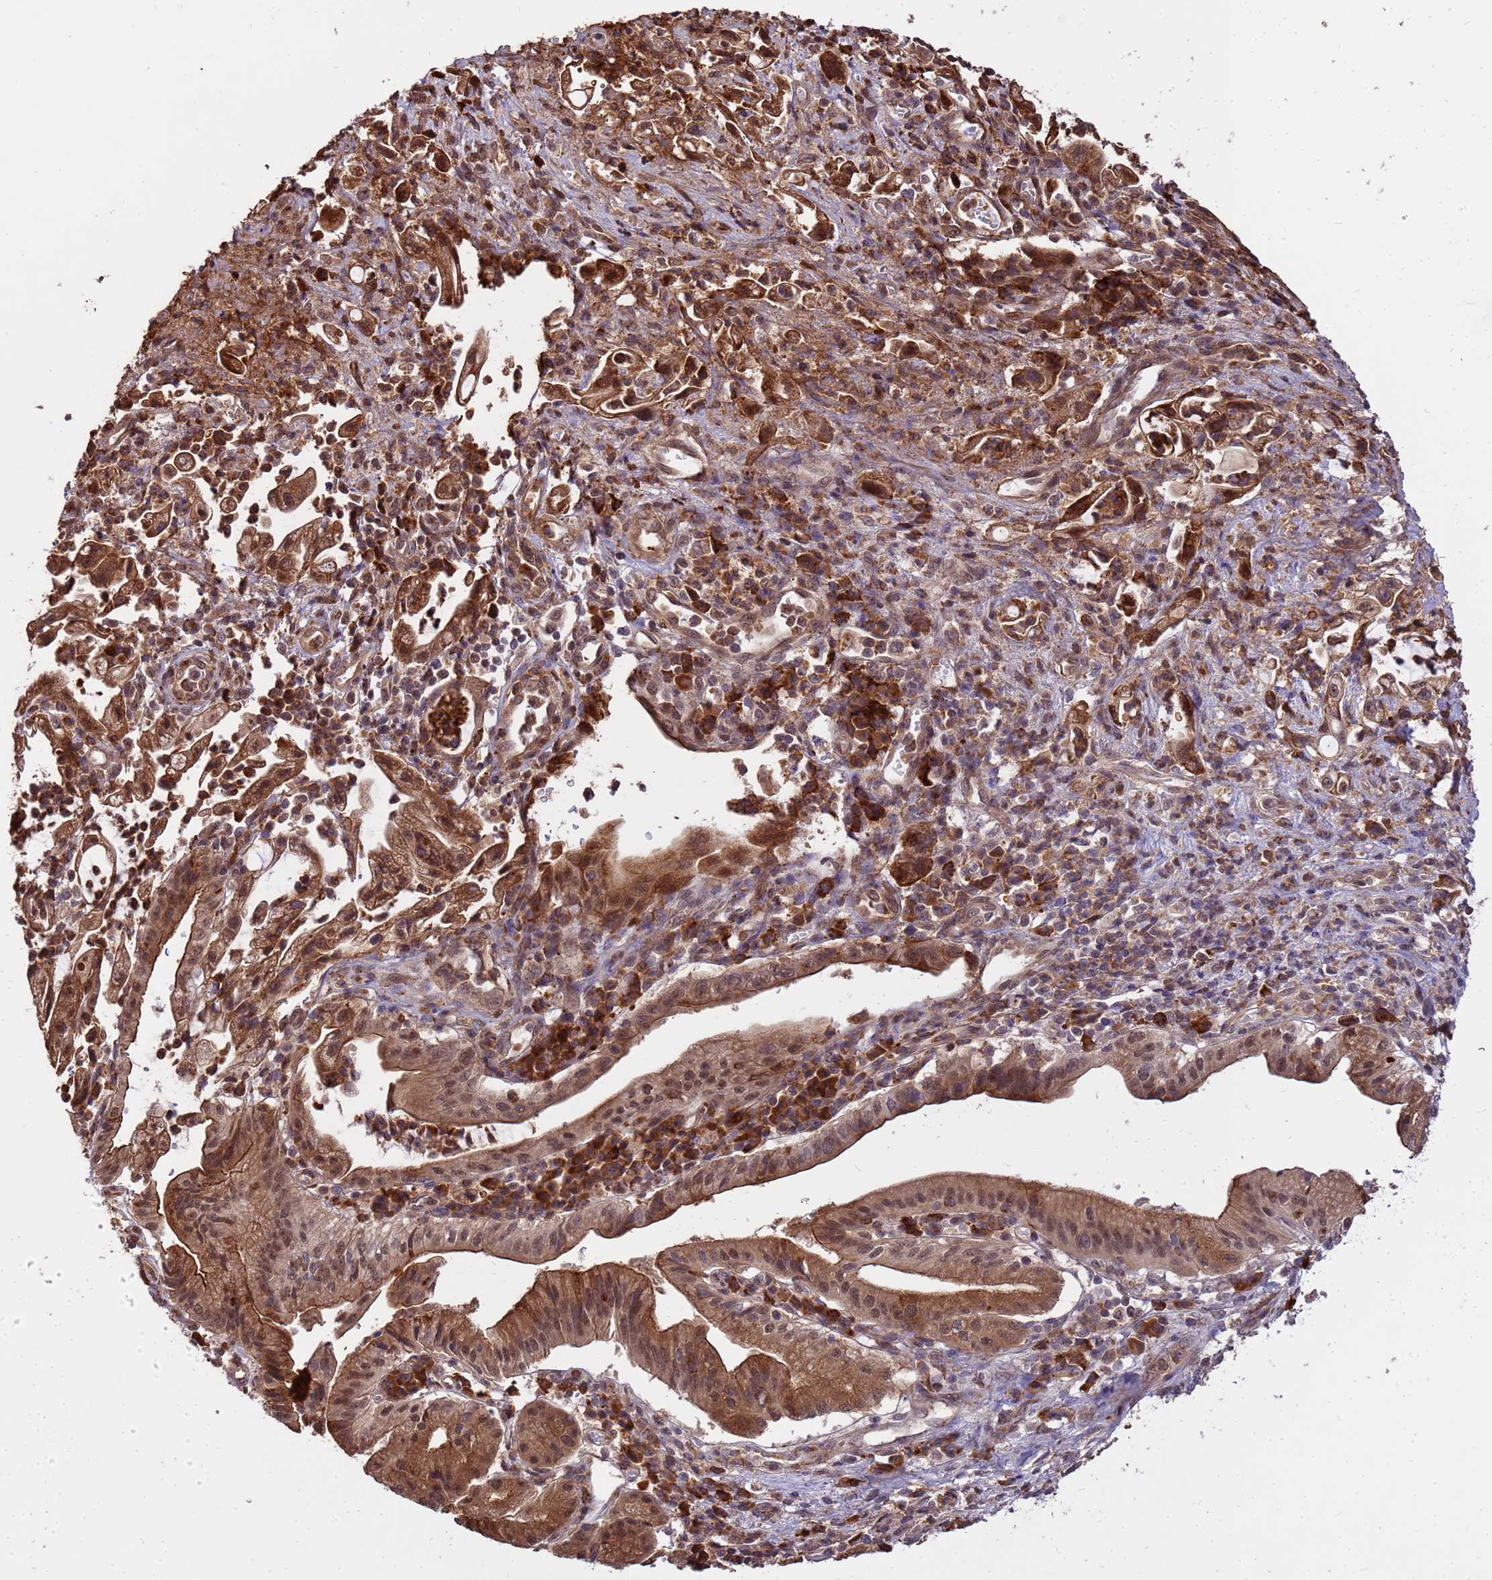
{"staining": {"intensity": "moderate", "quantity": ">75%", "location": "cytoplasmic/membranous,nuclear"}, "tissue": "pancreatic cancer", "cell_type": "Tumor cells", "image_type": "cancer", "snomed": [{"axis": "morphology", "description": "Adenocarcinoma, NOS"}, {"axis": "topography", "description": "Pancreas"}], "caption": "An image showing moderate cytoplasmic/membranous and nuclear positivity in approximately >75% of tumor cells in adenocarcinoma (pancreatic), as visualized by brown immunohistochemical staining.", "gene": "ZNF619", "patient": {"sex": "female", "age": 61}}